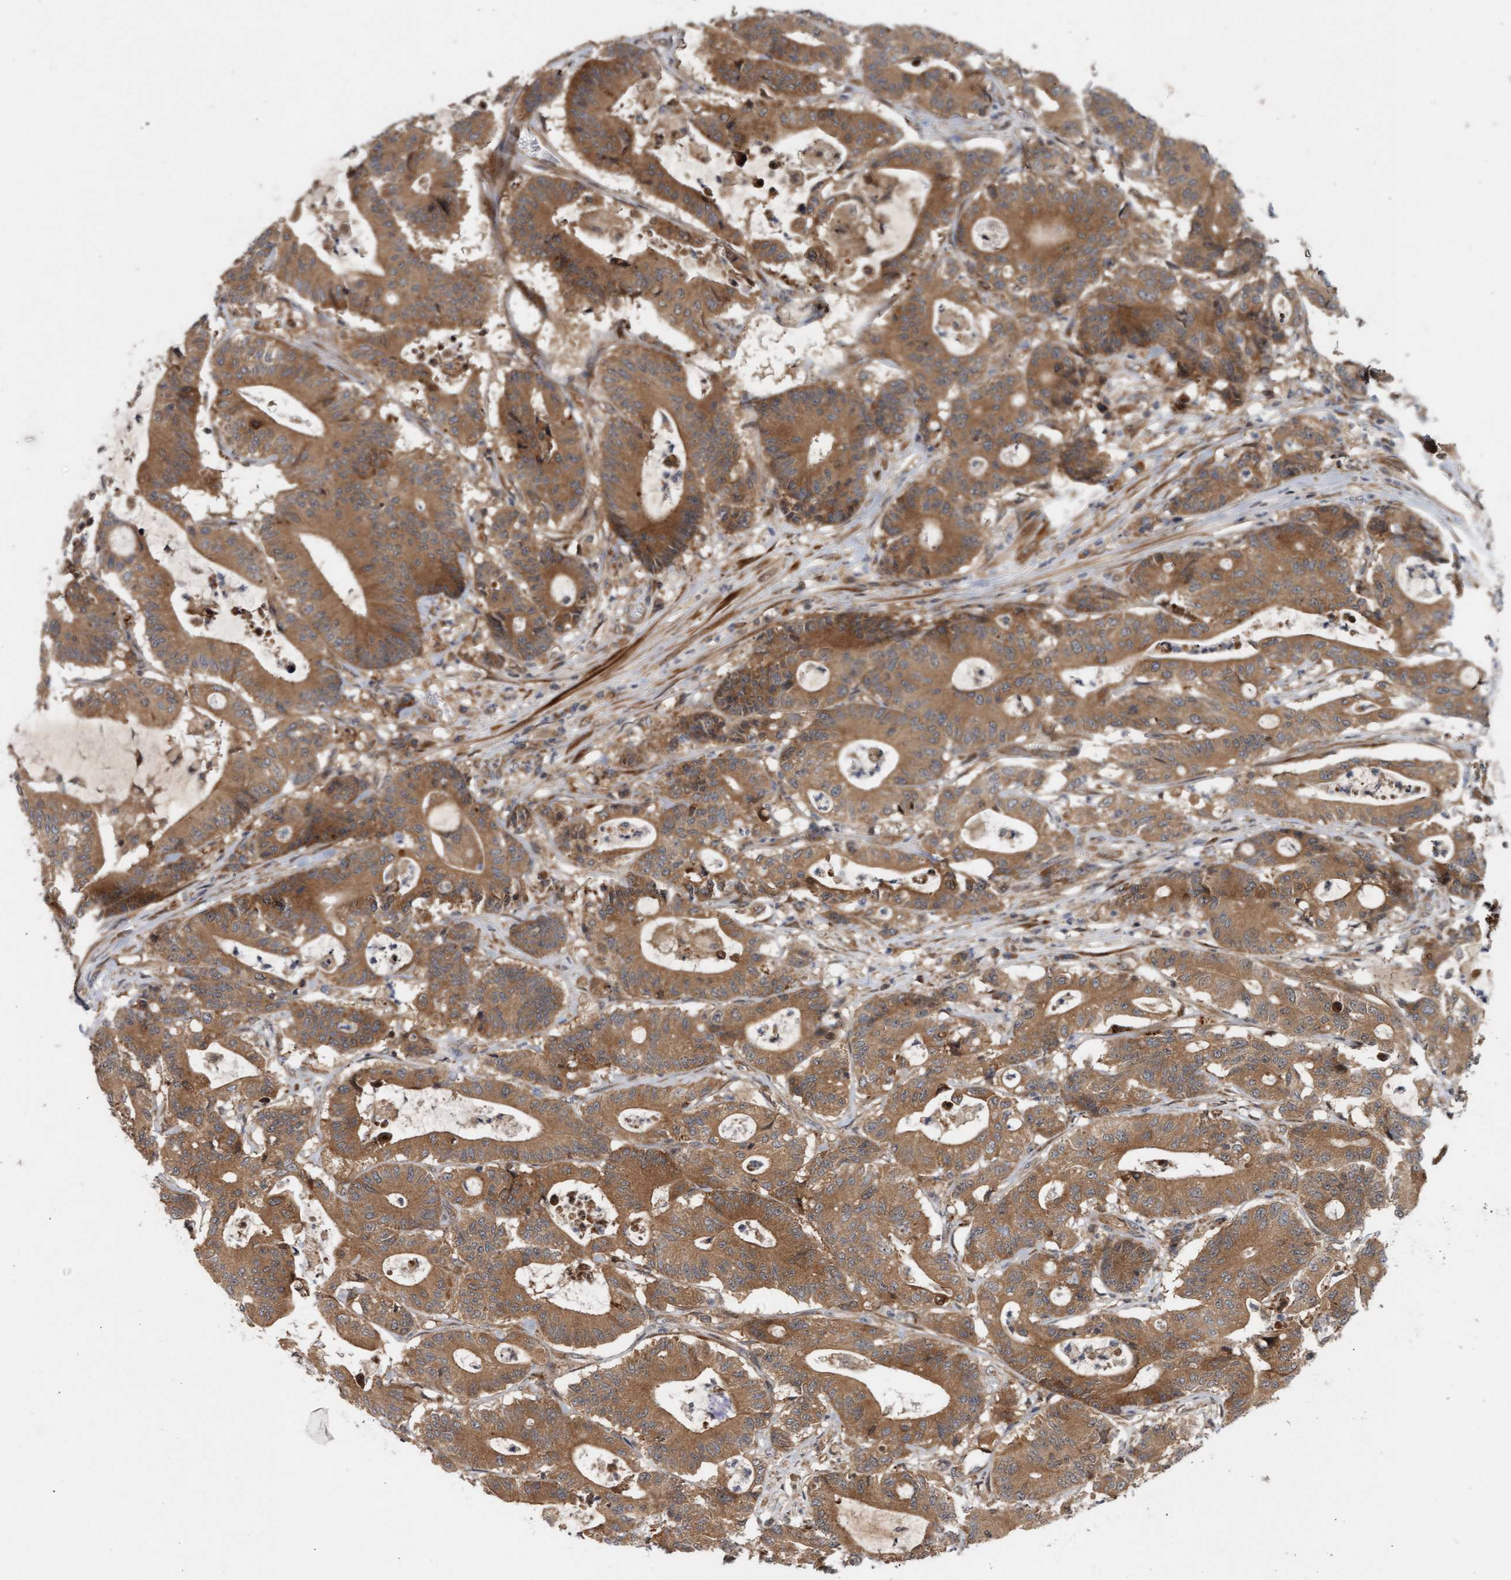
{"staining": {"intensity": "moderate", "quantity": ">75%", "location": "cytoplasmic/membranous"}, "tissue": "colorectal cancer", "cell_type": "Tumor cells", "image_type": "cancer", "snomed": [{"axis": "morphology", "description": "Adenocarcinoma, NOS"}, {"axis": "topography", "description": "Colon"}], "caption": "The immunohistochemical stain labels moderate cytoplasmic/membranous positivity in tumor cells of adenocarcinoma (colorectal) tissue.", "gene": "BAHCC1", "patient": {"sex": "female", "age": 84}}